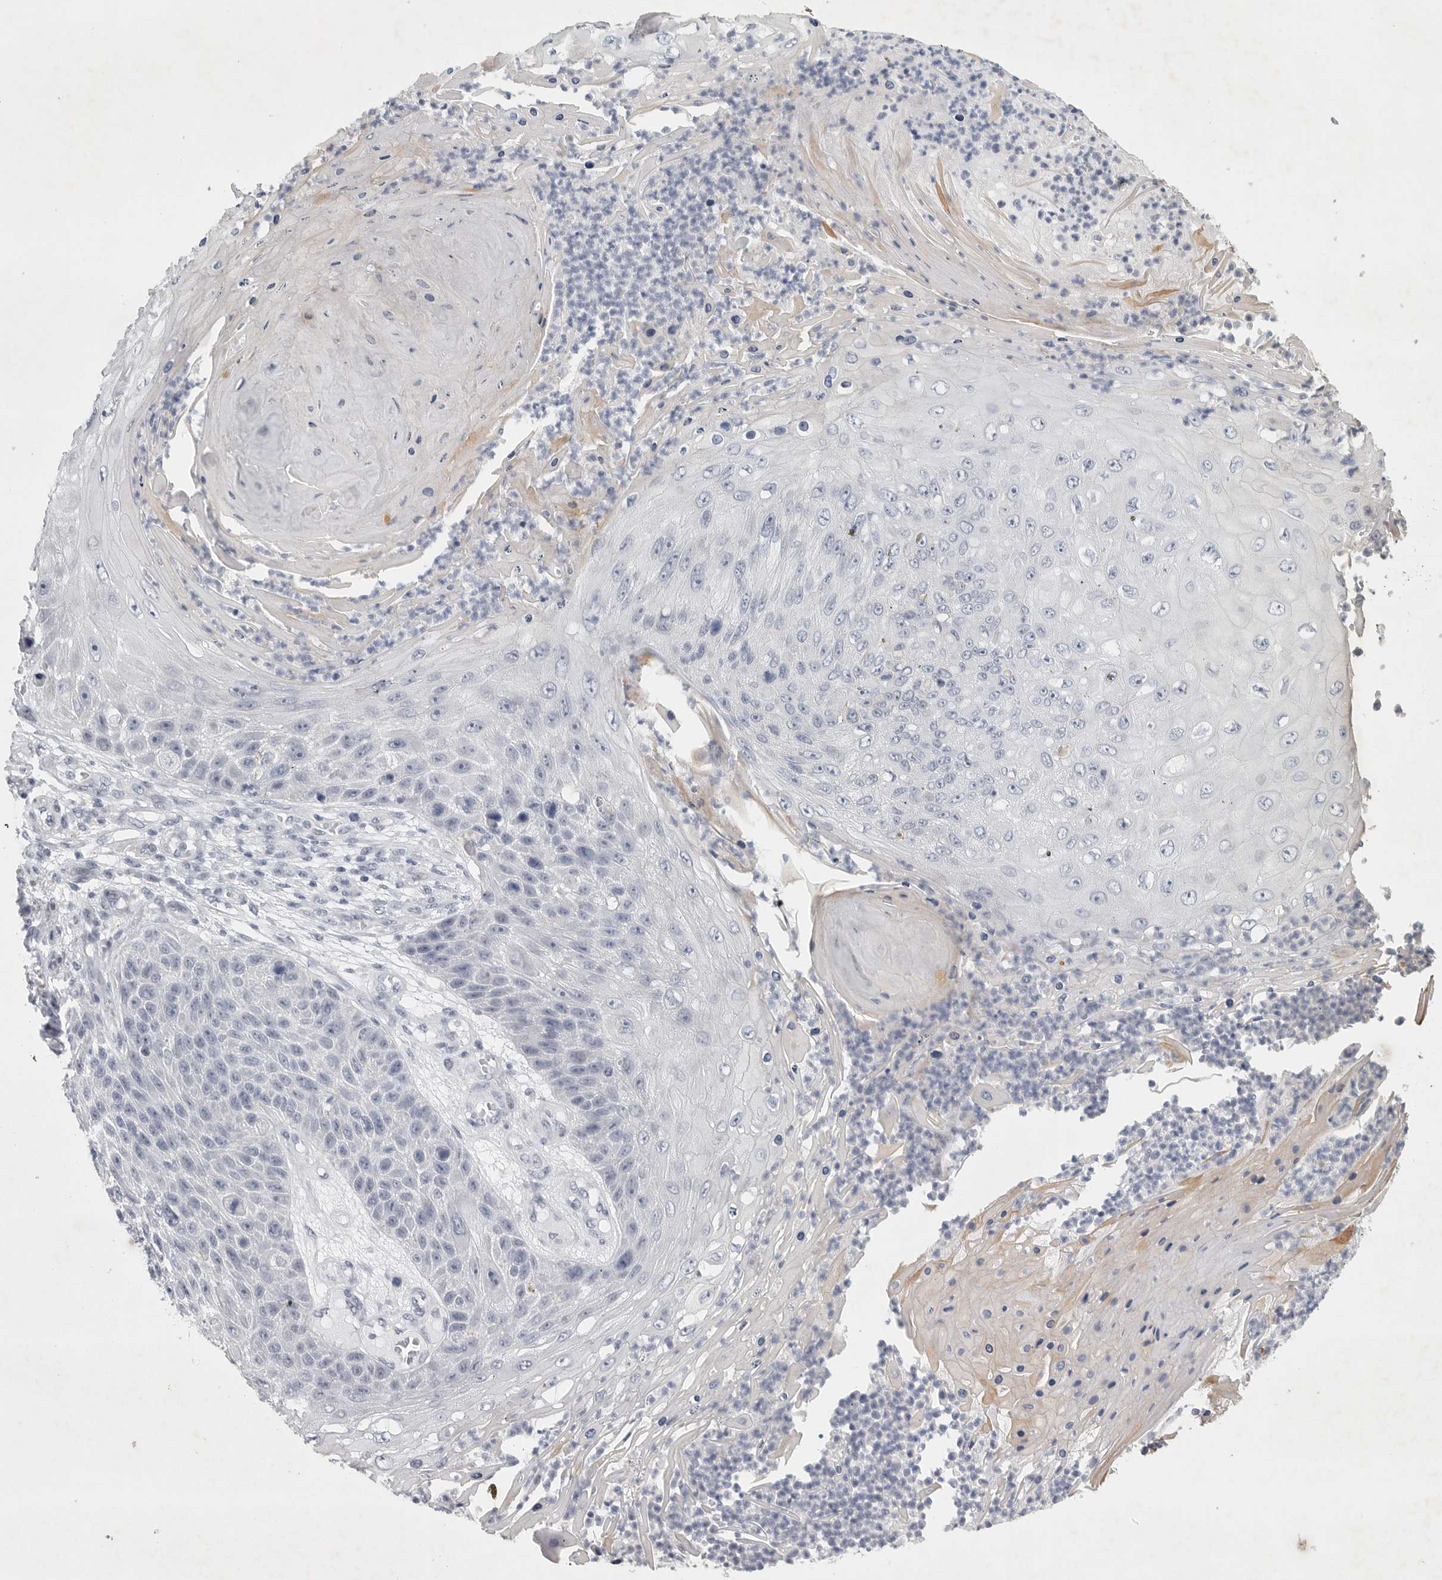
{"staining": {"intensity": "negative", "quantity": "none", "location": "none"}, "tissue": "skin cancer", "cell_type": "Tumor cells", "image_type": "cancer", "snomed": [{"axis": "morphology", "description": "Squamous cell carcinoma, NOS"}, {"axis": "topography", "description": "Skin"}], "caption": "Micrograph shows no significant protein staining in tumor cells of skin cancer.", "gene": "TNR", "patient": {"sex": "female", "age": 88}}